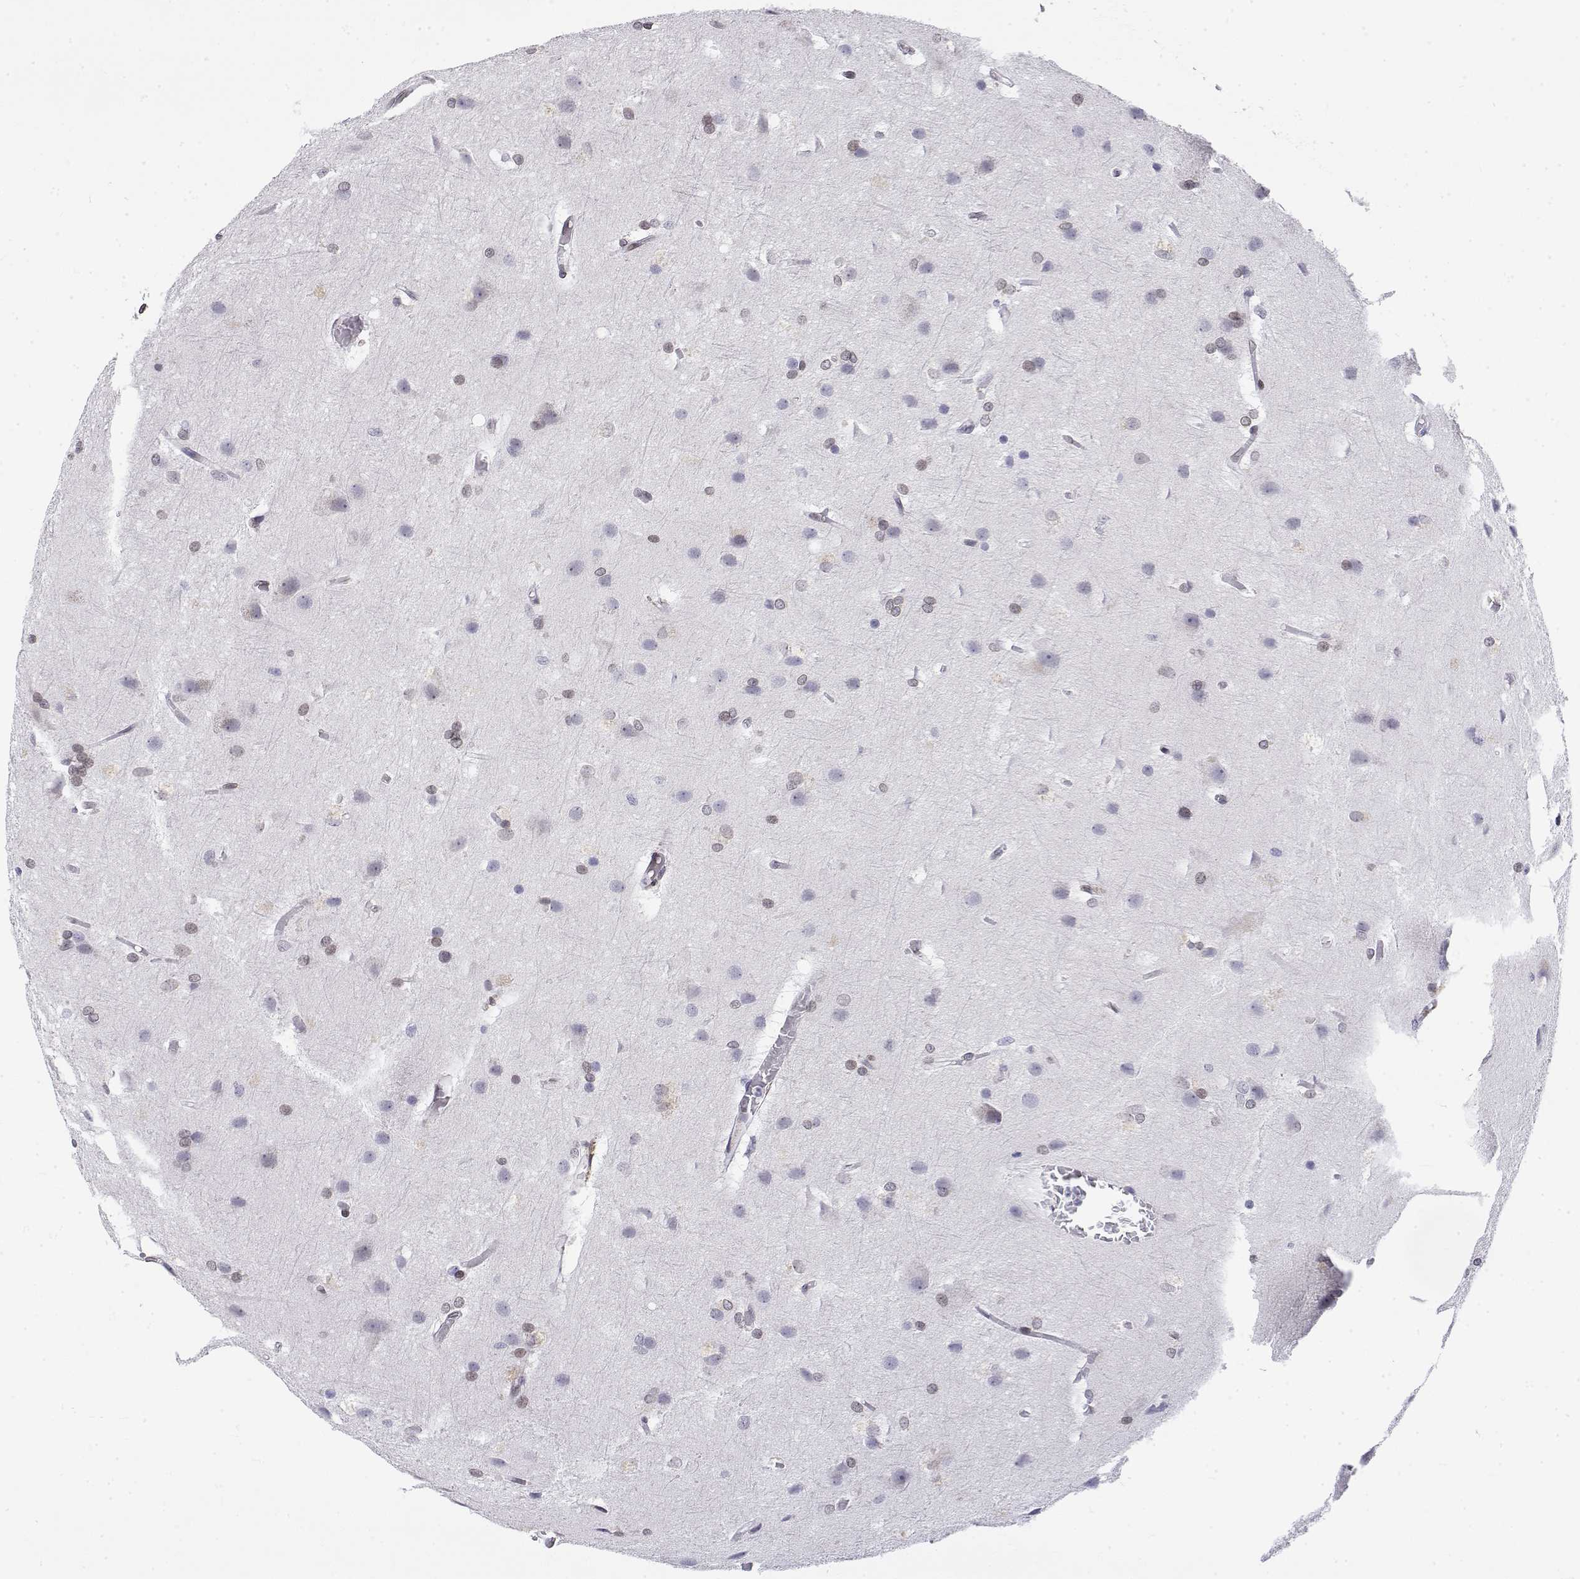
{"staining": {"intensity": "weak", "quantity": "25%-75%", "location": "cytoplasmic/membranous,nuclear"}, "tissue": "glioma", "cell_type": "Tumor cells", "image_type": "cancer", "snomed": [{"axis": "morphology", "description": "Glioma, malignant, High grade"}, {"axis": "topography", "description": "Brain"}], "caption": "Immunohistochemistry micrograph of neoplastic tissue: high-grade glioma (malignant) stained using immunohistochemistry demonstrates low levels of weak protein expression localized specifically in the cytoplasmic/membranous and nuclear of tumor cells, appearing as a cytoplasmic/membranous and nuclear brown color.", "gene": "ZNF532", "patient": {"sex": "male", "age": 68}}